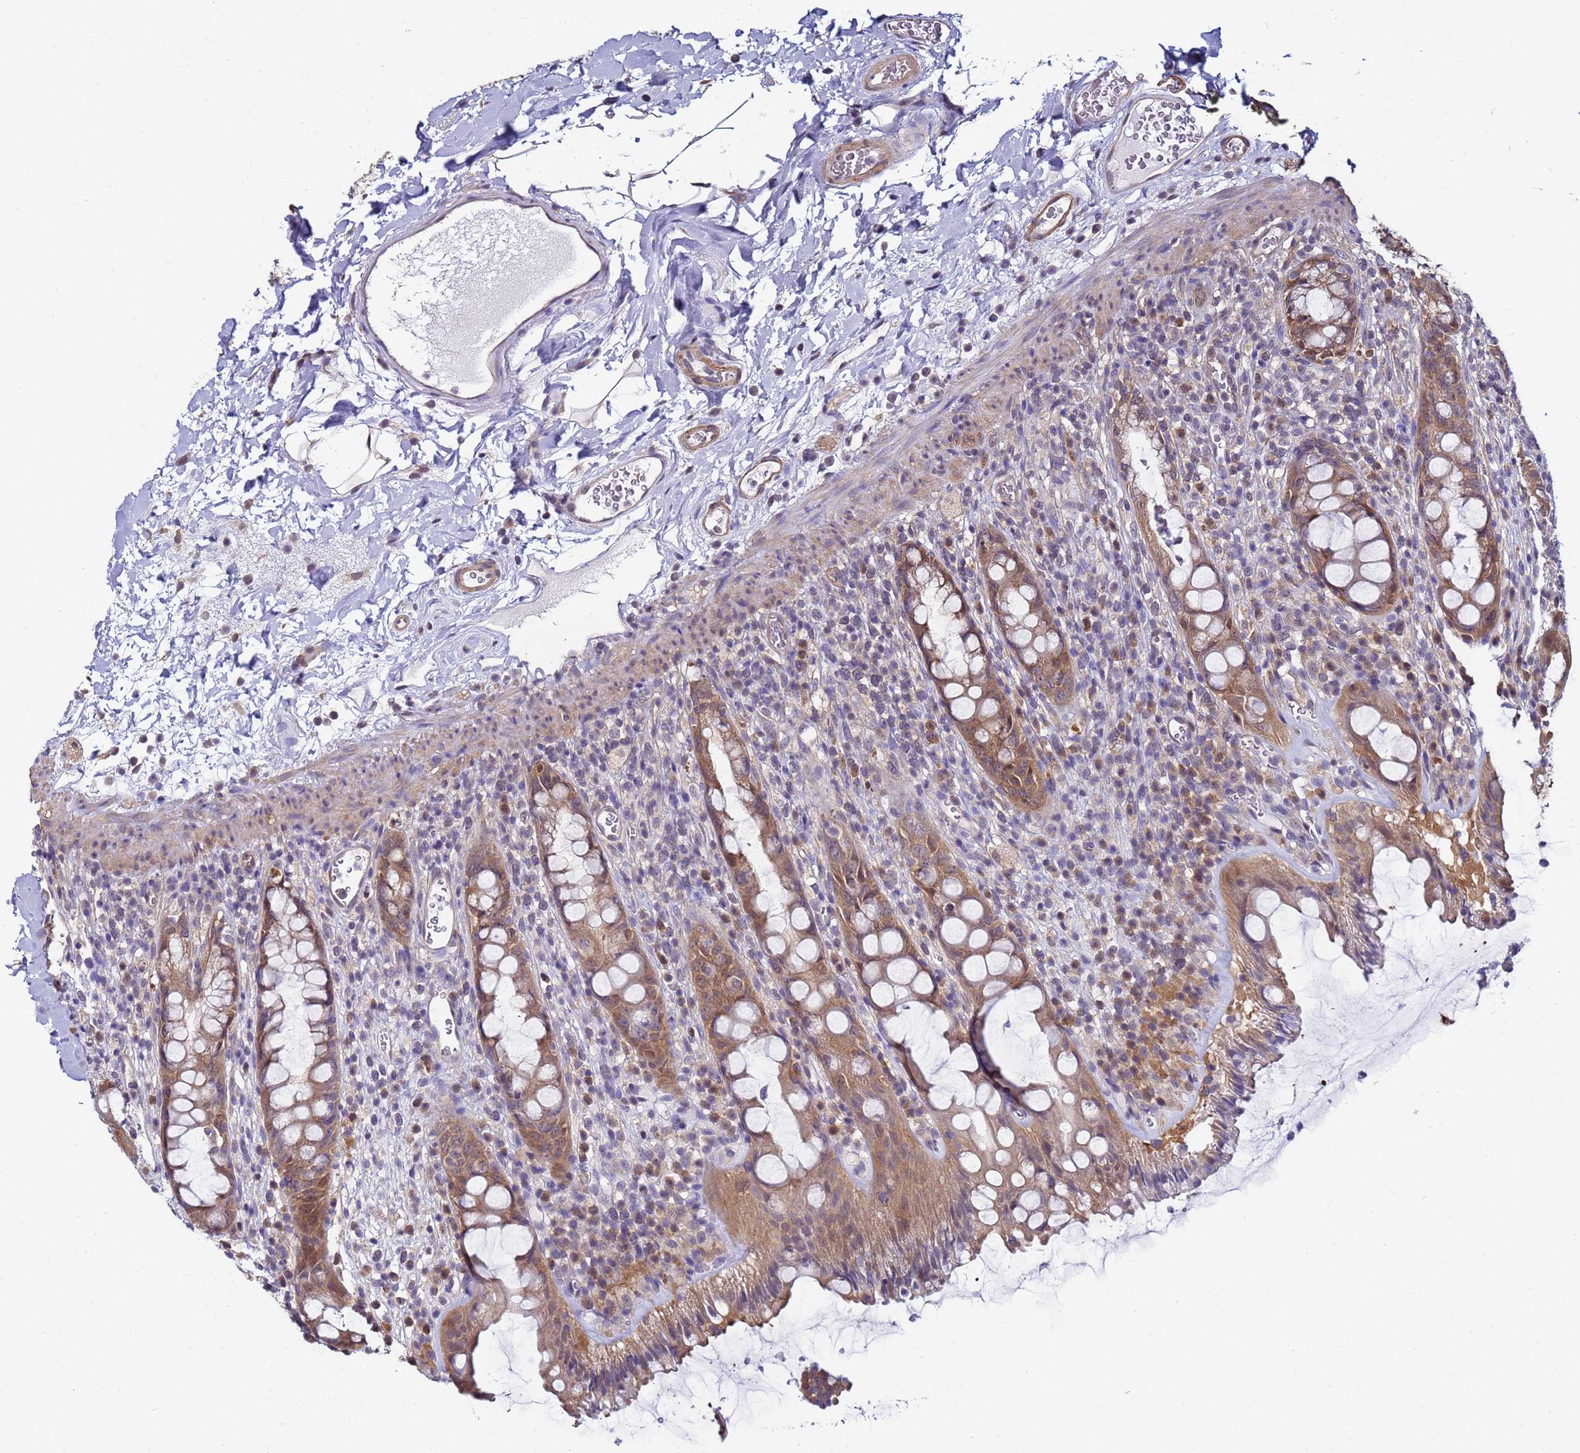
{"staining": {"intensity": "moderate", "quantity": ">75%", "location": "cytoplasmic/membranous"}, "tissue": "rectum", "cell_type": "Glandular cells", "image_type": "normal", "snomed": [{"axis": "morphology", "description": "Normal tissue, NOS"}, {"axis": "topography", "description": "Rectum"}], "caption": "Rectum stained with a brown dye displays moderate cytoplasmic/membranous positive expression in about >75% of glandular cells.", "gene": "NAXE", "patient": {"sex": "female", "age": 57}}